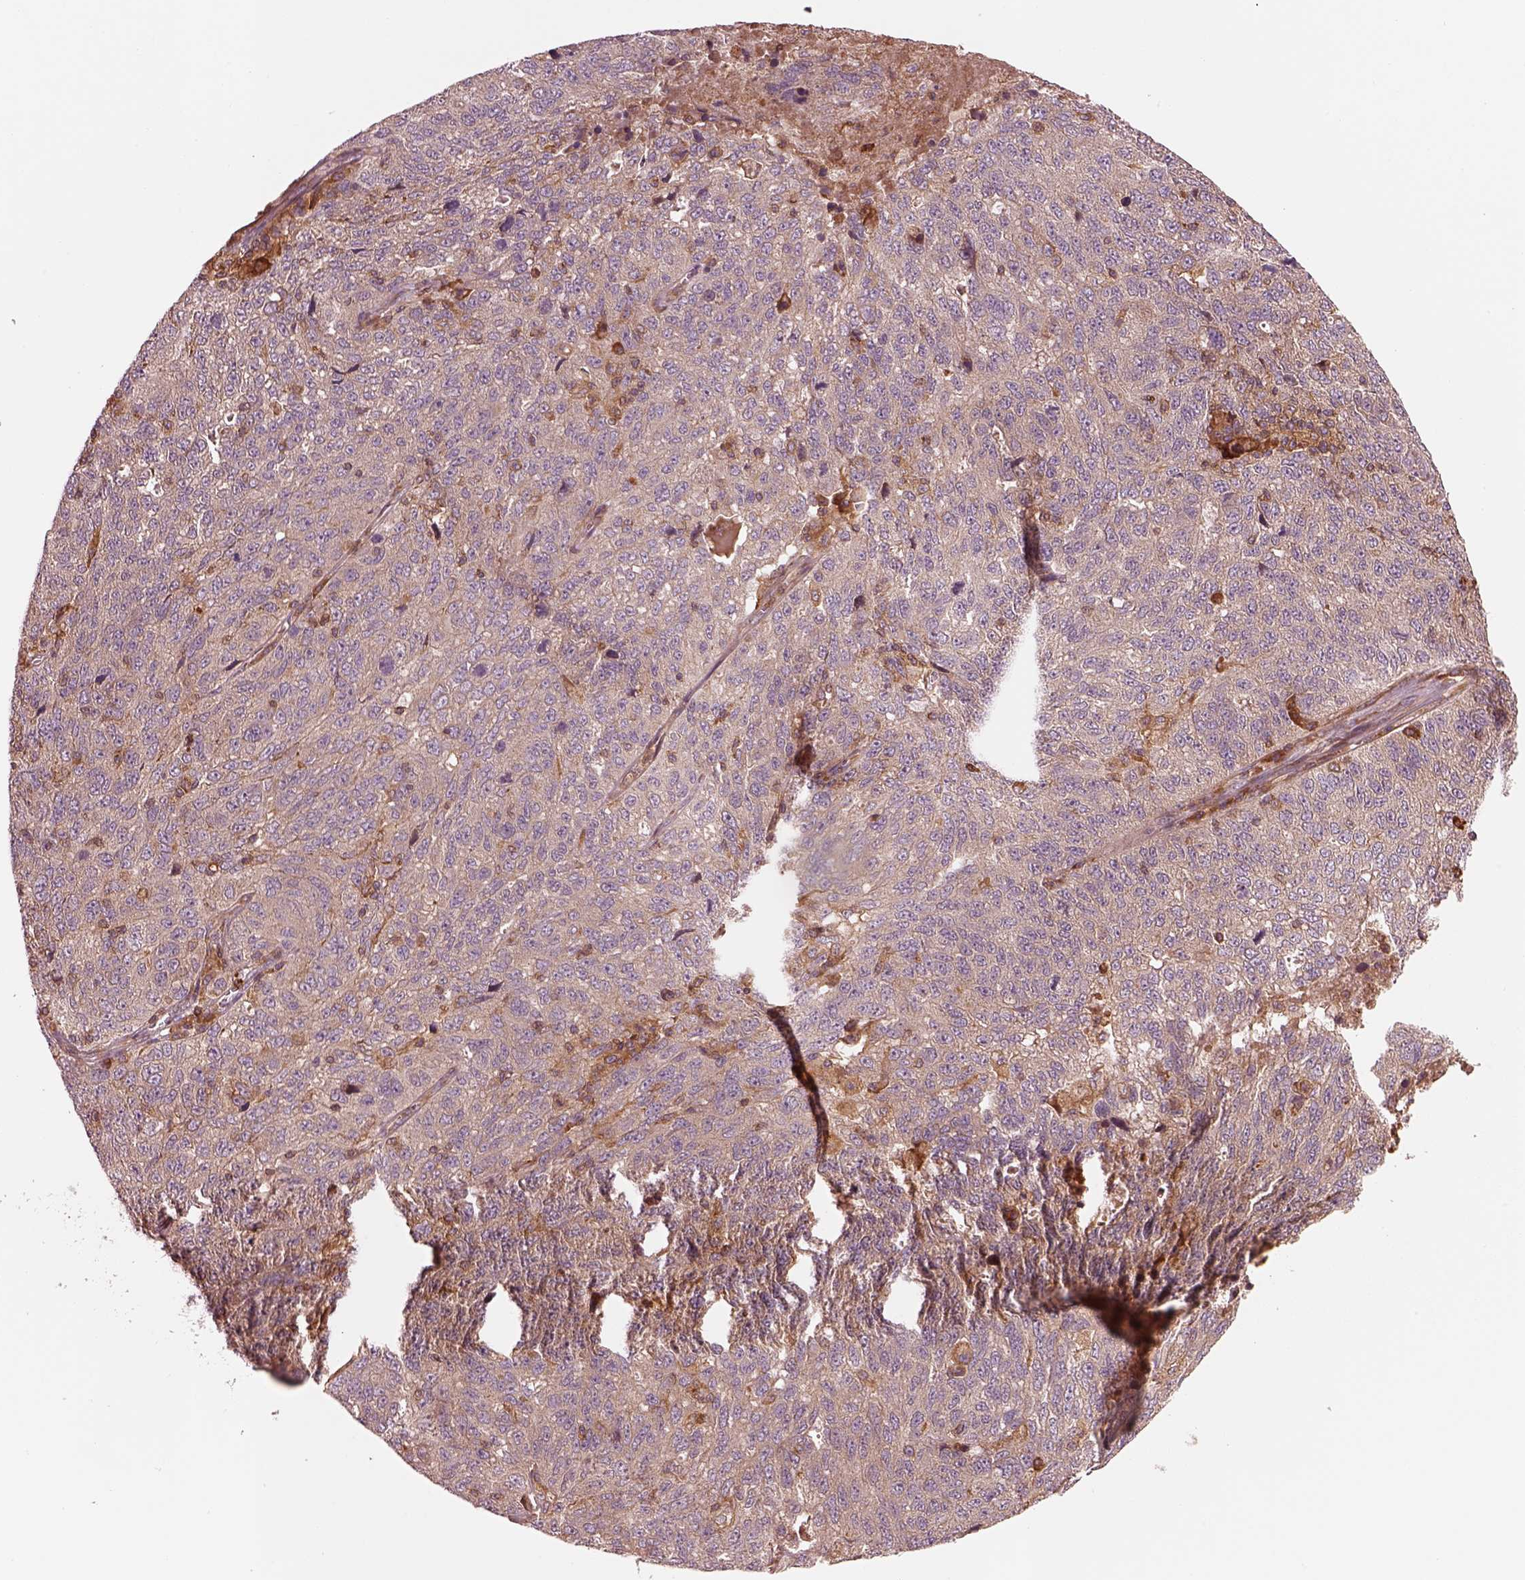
{"staining": {"intensity": "moderate", "quantity": "<25%", "location": "cytoplasmic/membranous"}, "tissue": "ovarian cancer", "cell_type": "Tumor cells", "image_type": "cancer", "snomed": [{"axis": "morphology", "description": "Cystadenocarcinoma, serous, NOS"}, {"axis": "topography", "description": "Ovary"}], "caption": "Human ovarian cancer stained with a brown dye demonstrates moderate cytoplasmic/membranous positive positivity in approximately <25% of tumor cells.", "gene": "ASCC2", "patient": {"sex": "female", "age": 71}}